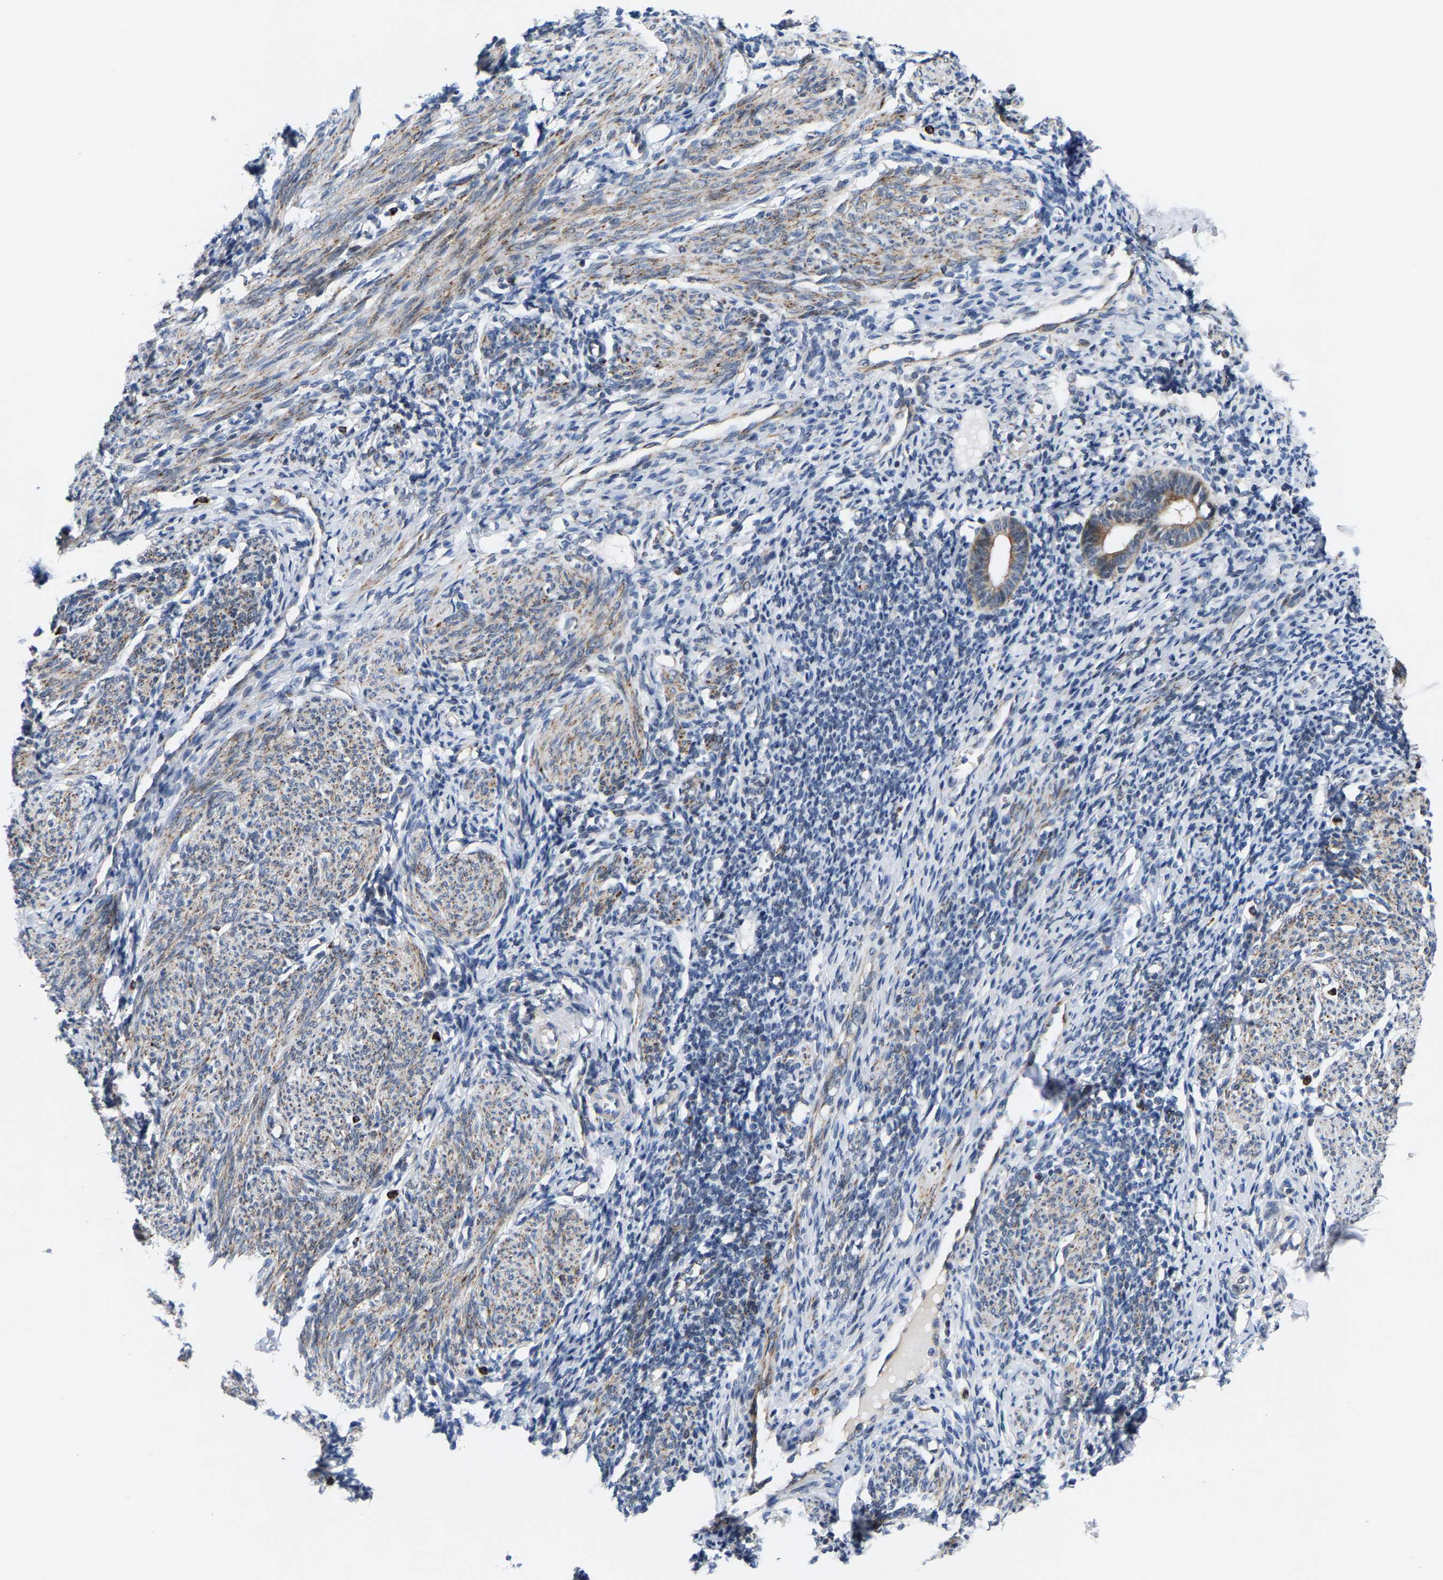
{"staining": {"intensity": "negative", "quantity": "none", "location": "none"}, "tissue": "endometrium", "cell_type": "Cells in endometrial stroma", "image_type": "normal", "snomed": [{"axis": "morphology", "description": "Normal tissue, NOS"}, {"axis": "morphology", "description": "Adenocarcinoma, NOS"}, {"axis": "topography", "description": "Endometrium"}], "caption": "The IHC micrograph has no significant positivity in cells in endometrial stroma of endometrium. (DAB (3,3'-diaminobenzidine) IHC, high magnification).", "gene": "TDRKH", "patient": {"sex": "female", "age": 57}}